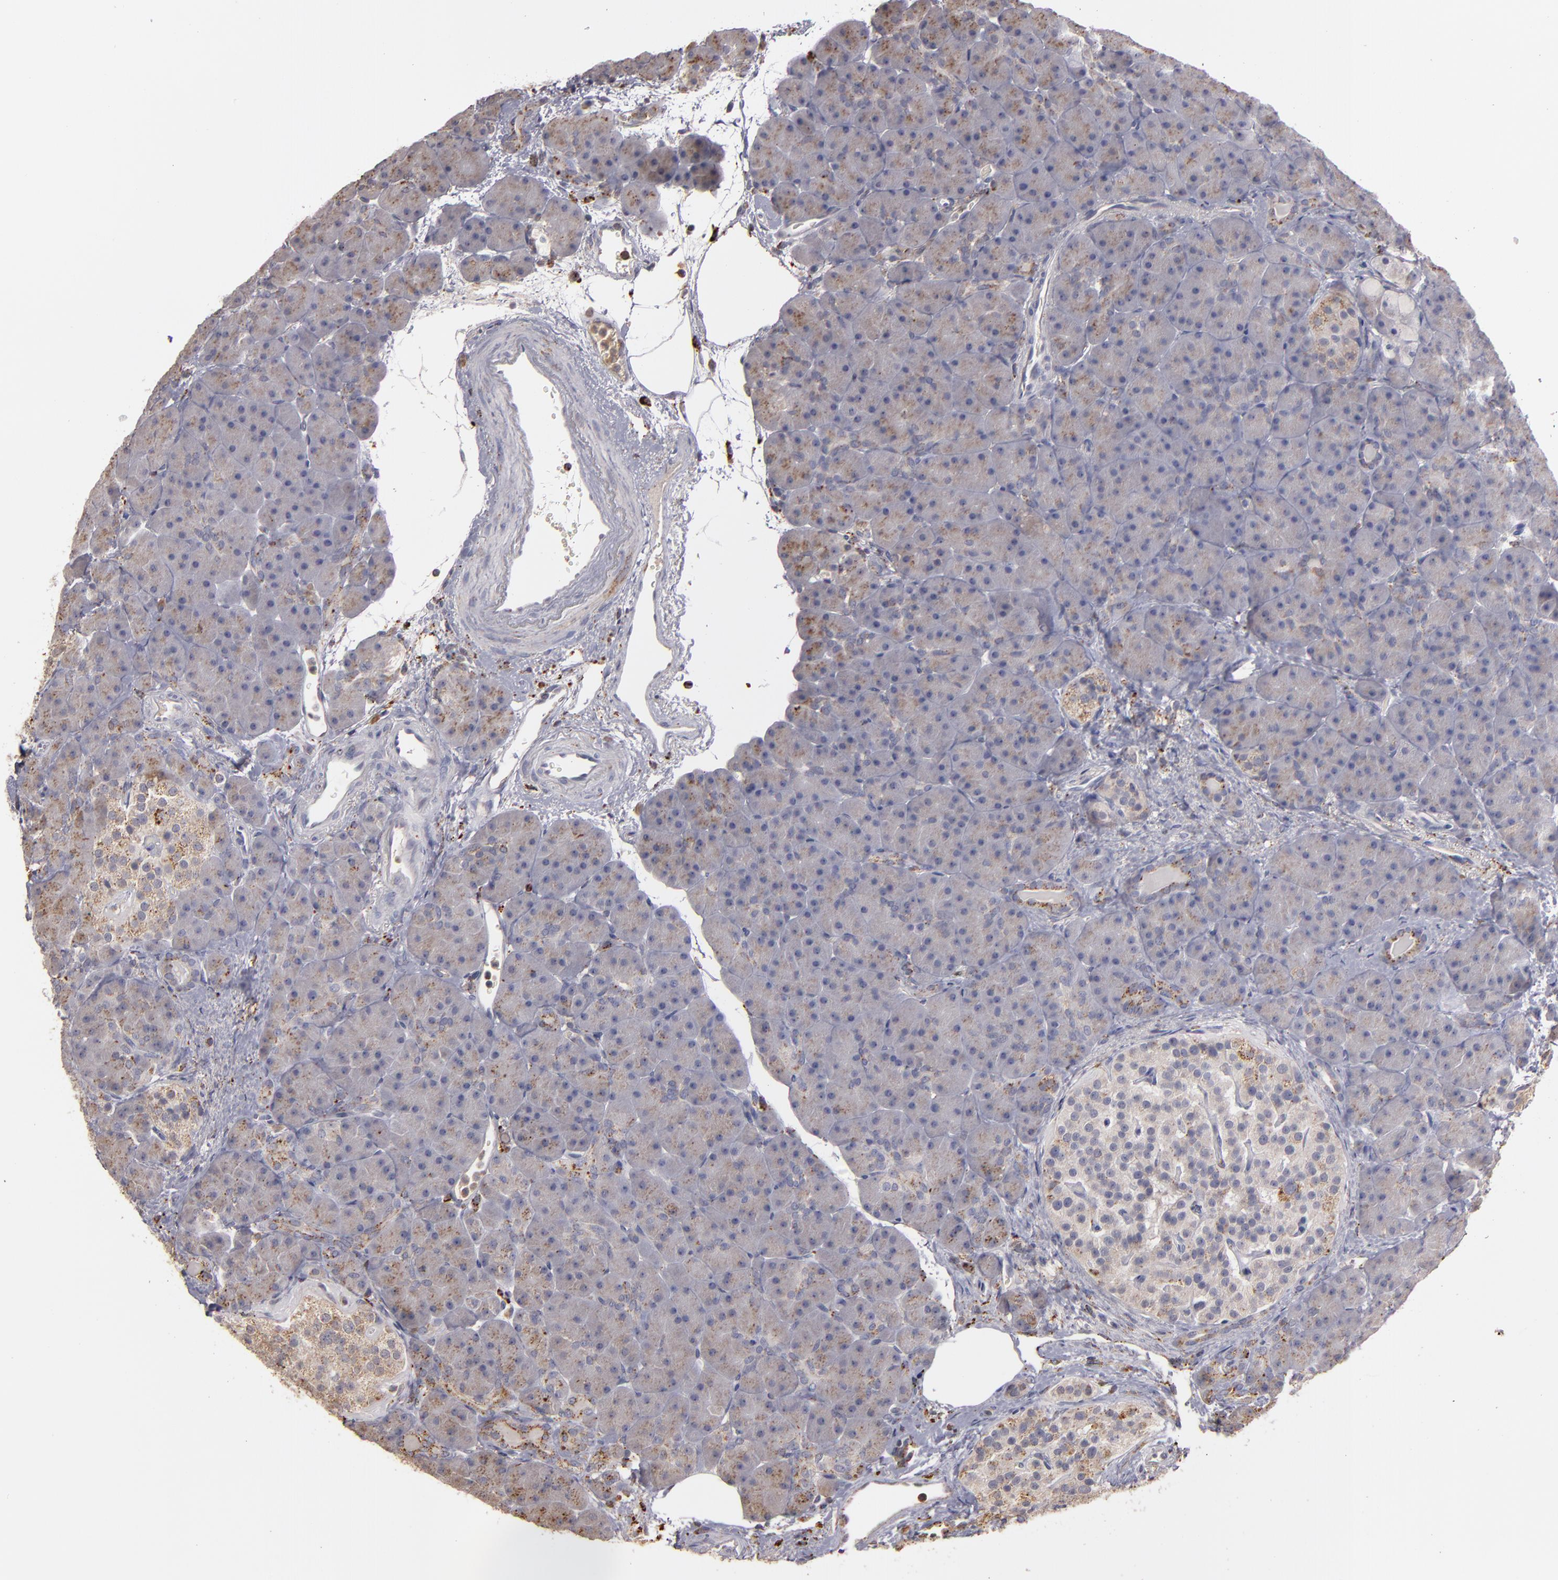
{"staining": {"intensity": "weak", "quantity": ">75%", "location": "cytoplasmic/membranous"}, "tissue": "pancreas", "cell_type": "Exocrine glandular cells", "image_type": "normal", "snomed": [{"axis": "morphology", "description": "Normal tissue, NOS"}, {"axis": "topography", "description": "Pancreas"}], "caption": "A histopathology image of human pancreas stained for a protein reveals weak cytoplasmic/membranous brown staining in exocrine glandular cells.", "gene": "TRAF1", "patient": {"sex": "male", "age": 66}}